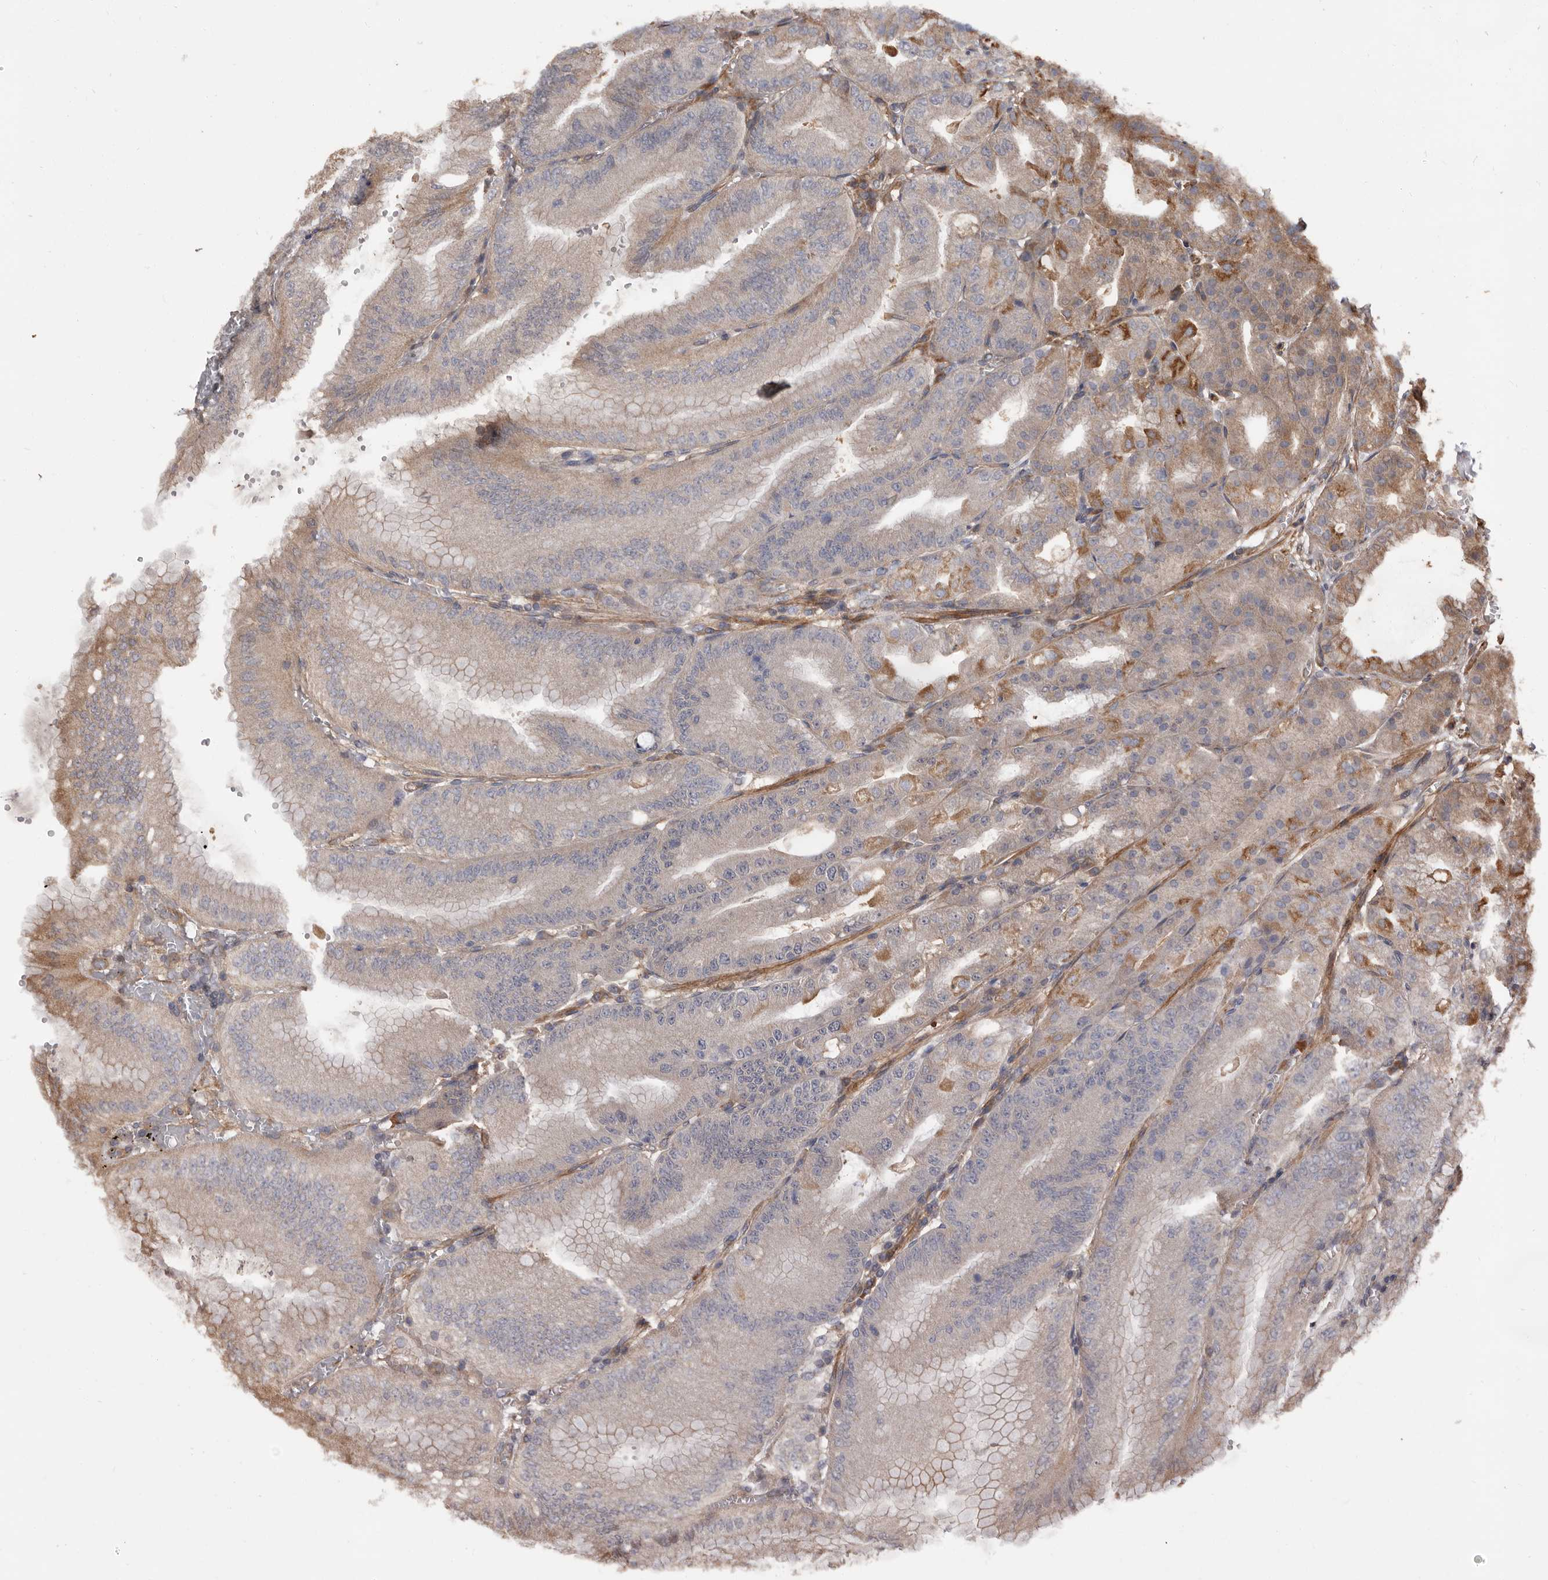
{"staining": {"intensity": "moderate", "quantity": "25%-75%", "location": "cytoplasmic/membranous"}, "tissue": "stomach", "cell_type": "Glandular cells", "image_type": "normal", "snomed": [{"axis": "morphology", "description": "Normal tissue, NOS"}, {"axis": "topography", "description": "Stomach, lower"}], "caption": "High-power microscopy captured an immunohistochemistry (IHC) image of normal stomach, revealing moderate cytoplasmic/membranous staining in about 25%-75% of glandular cells.", "gene": "ADAMTS2", "patient": {"sex": "male", "age": 71}}